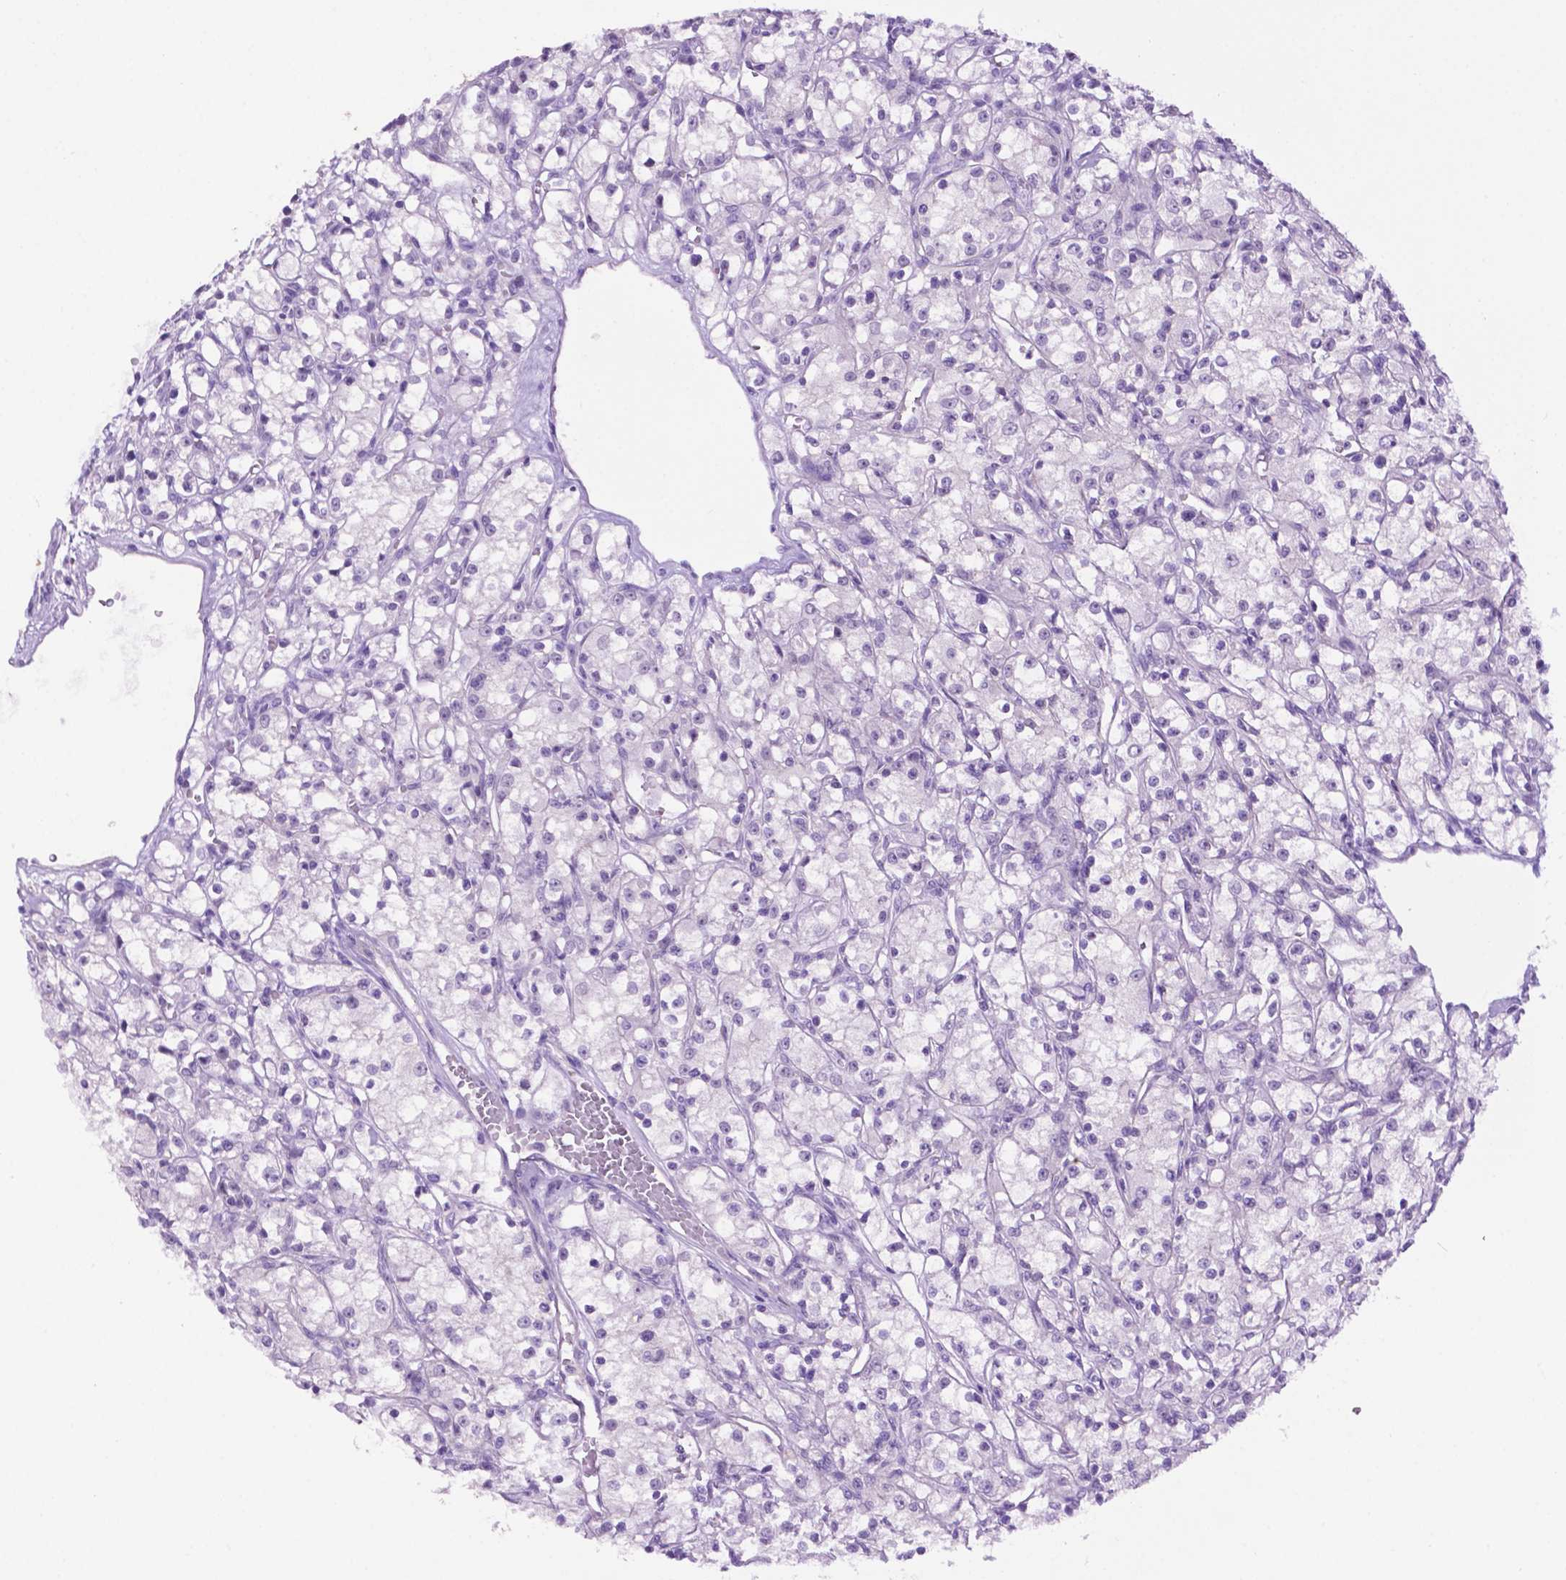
{"staining": {"intensity": "negative", "quantity": "none", "location": "none"}, "tissue": "renal cancer", "cell_type": "Tumor cells", "image_type": "cancer", "snomed": [{"axis": "morphology", "description": "Adenocarcinoma, NOS"}, {"axis": "topography", "description": "Kidney"}], "caption": "A high-resolution histopathology image shows IHC staining of renal adenocarcinoma, which displays no significant staining in tumor cells.", "gene": "TACSTD2", "patient": {"sex": "female", "age": 59}}